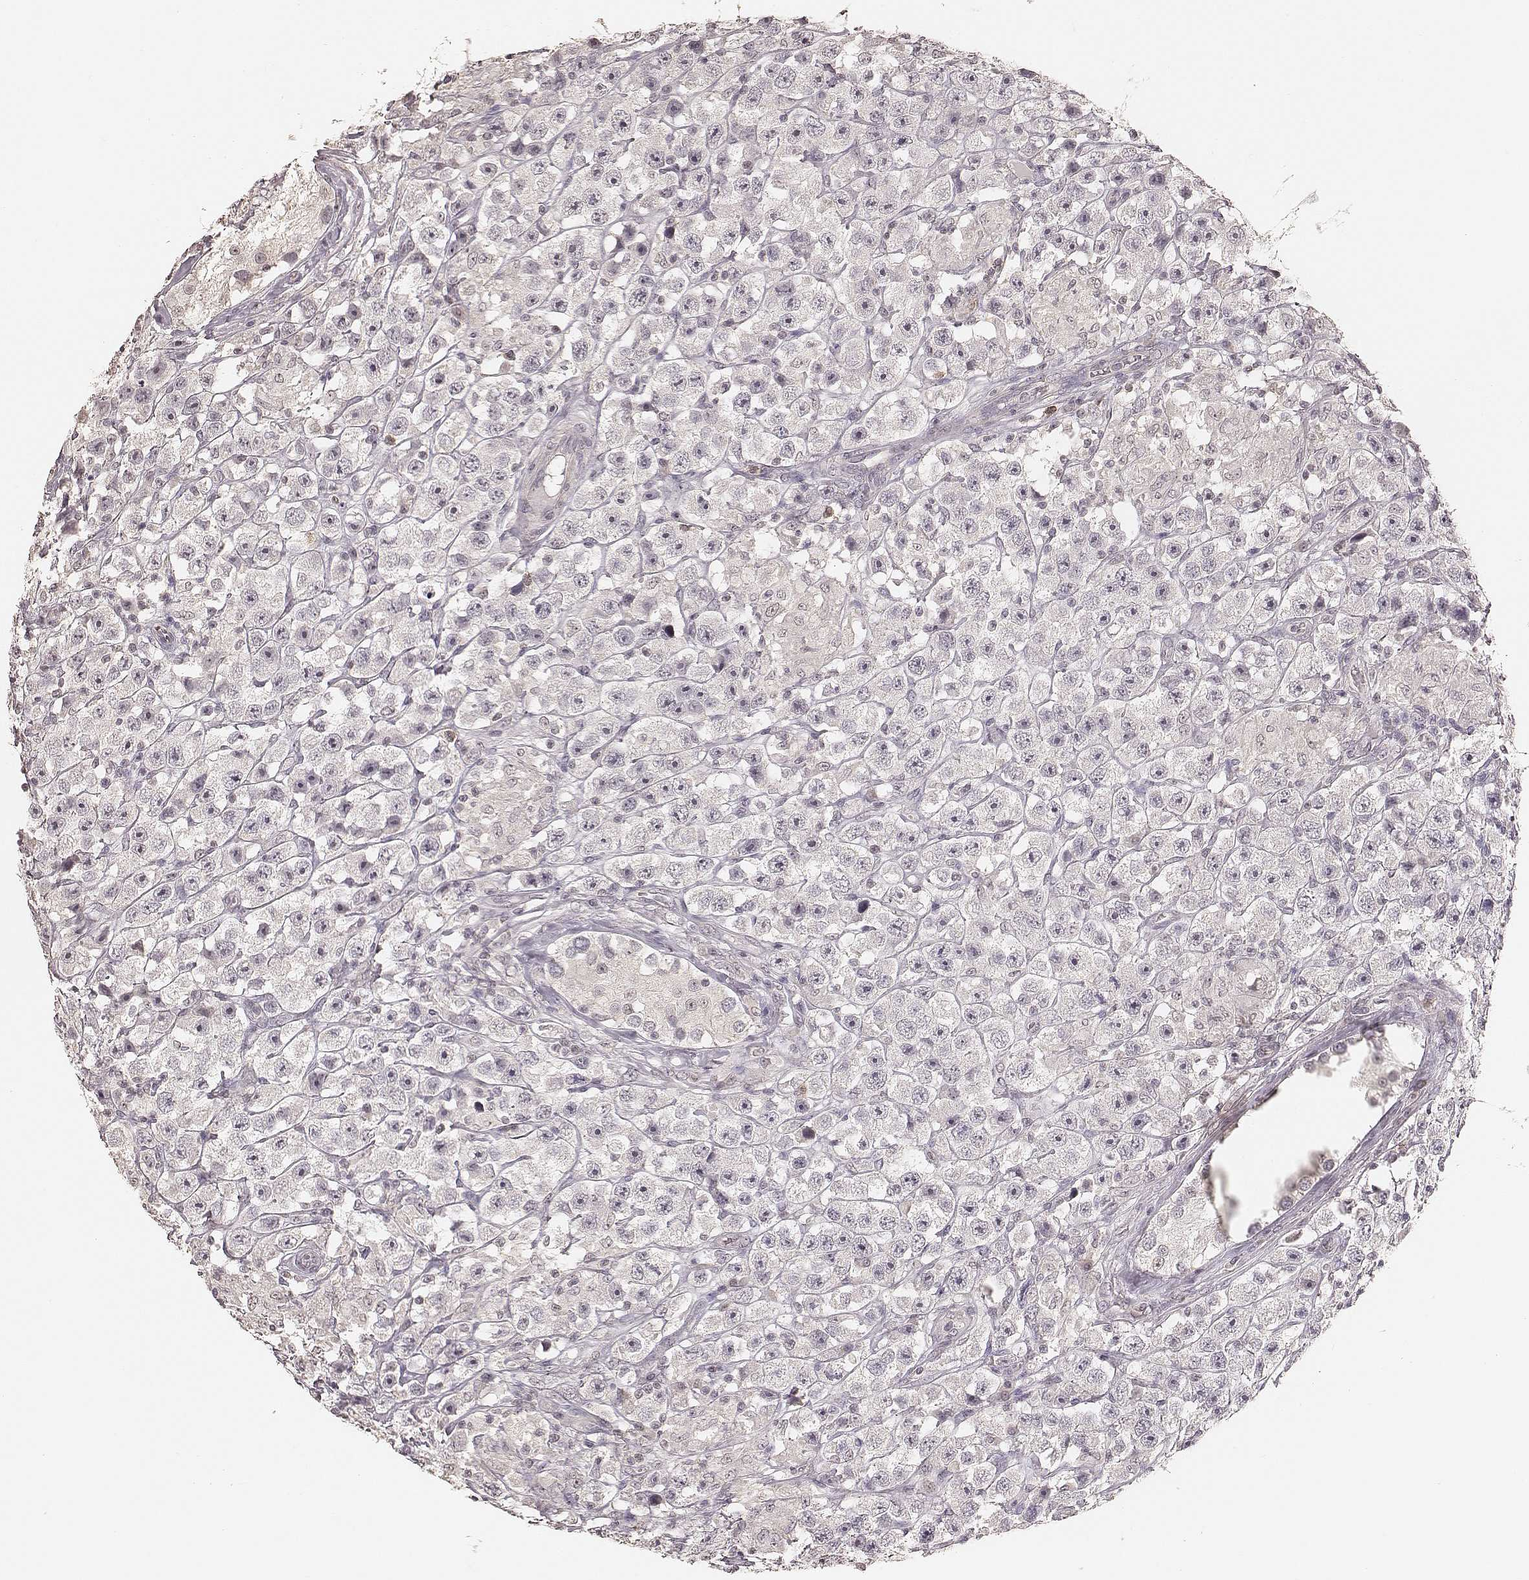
{"staining": {"intensity": "negative", "quantity": "none", "location": "none"}, "tissue": "testis cancer", "cell_type": "Tumor cells", "image_type": "cancer", "snomed": [{"axis": "morphology", "description": "Seminoma, NOS"}, {"axis": "topography", "description": "Testis"}], "caption": "Immunohistochemistry image of testis cancer (seminoma) stained for a protein (brown), which reveals no staining in tumor cells.", "gene": "LY6K", "patient": {"sex": "male", "age": 45}}